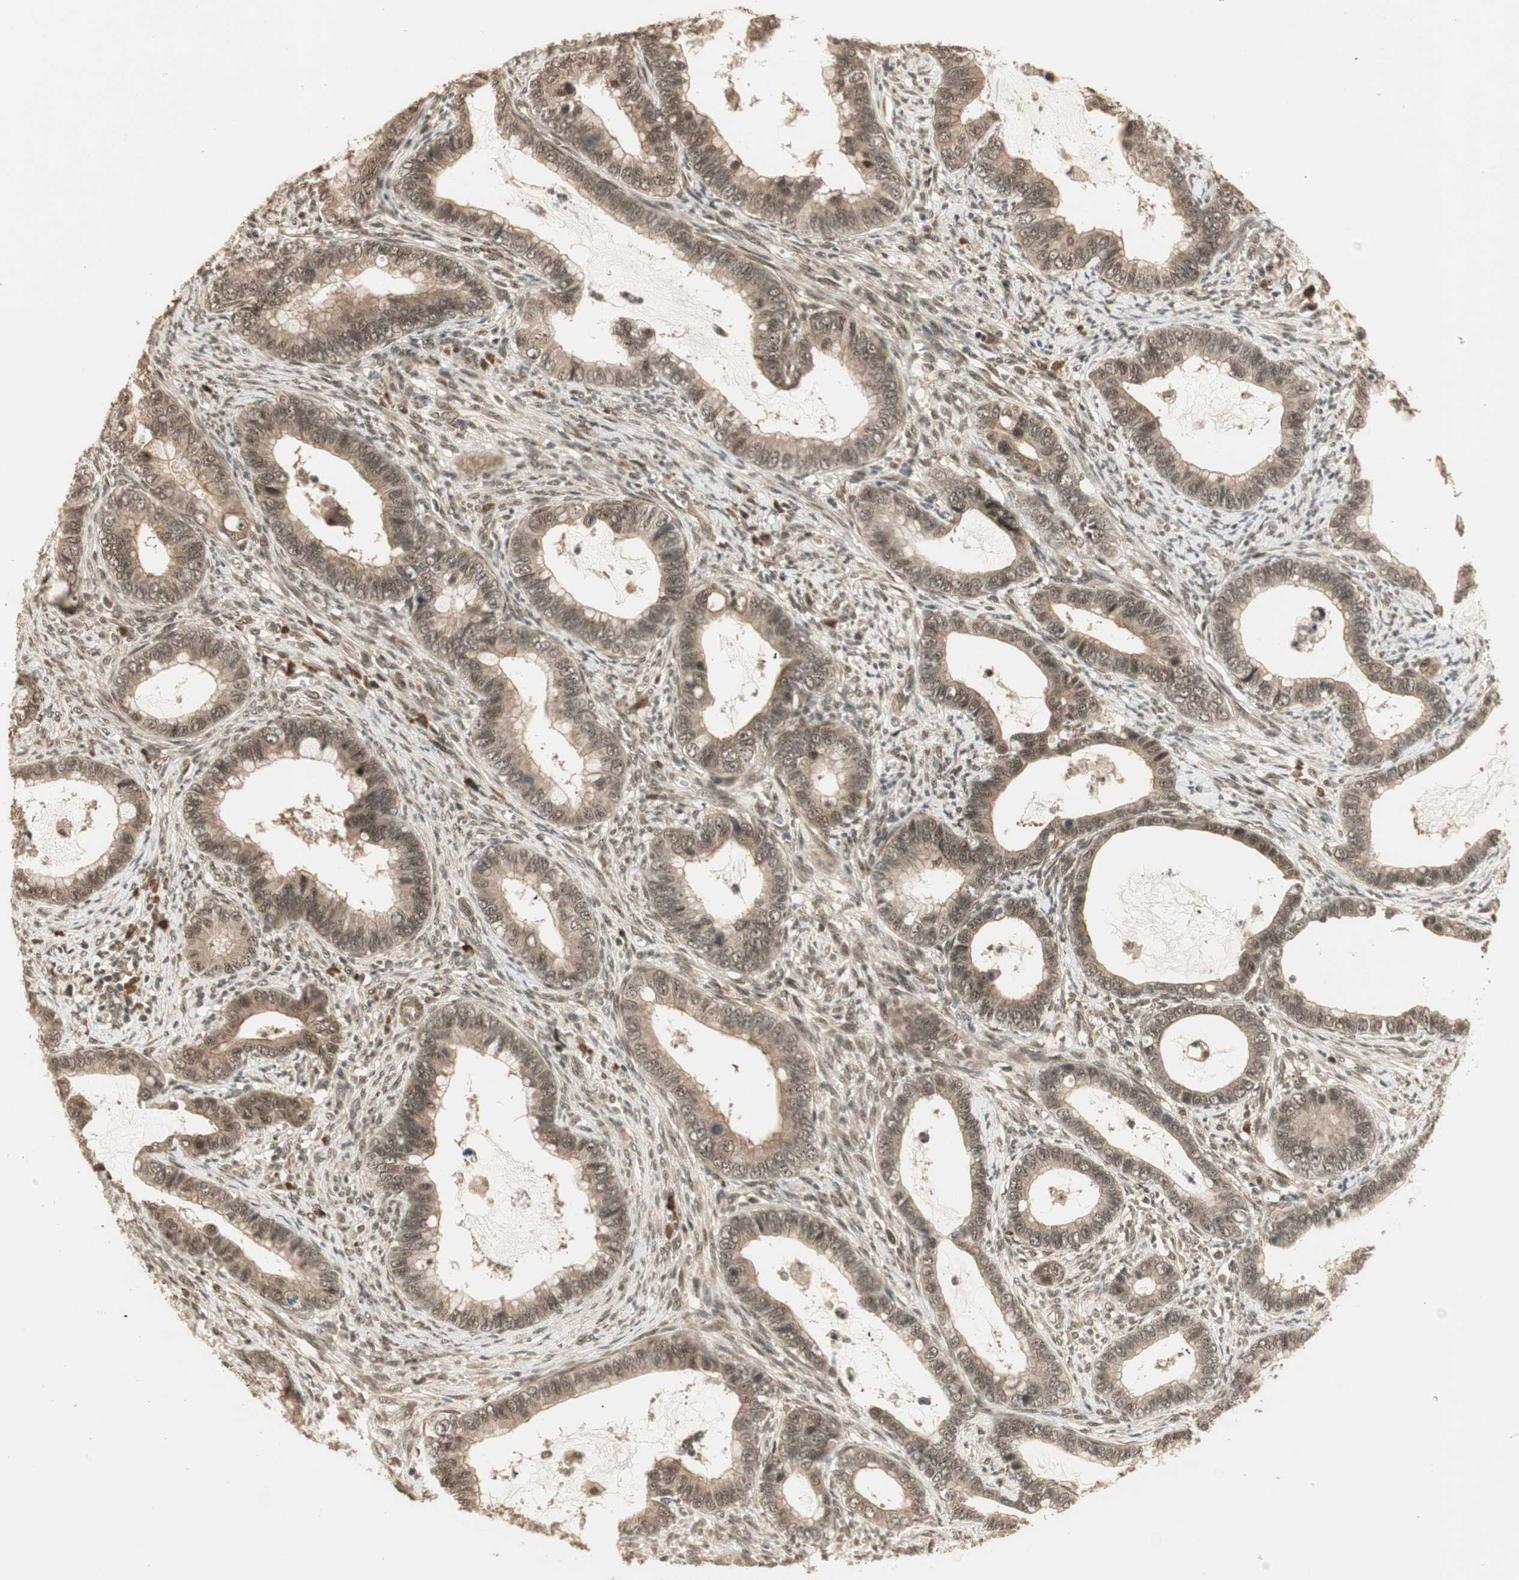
{"staining": {"intensity": "moderate", "quantity": ">75%", "location": "cytoplasmic/membranous,nuclear"}, "tissue": "cervical cancer", "cell_type": "Tumor cells", "image_type": "cancer", "snomed": [{"axis": "morphology", "description": "Adenocarcinoma, NOS"}, {"axis": "topography", "description": "Cervix"}], "caption": "This is a photomicrograph of immunohistochemistry (IHC) staining of adenocarcinoma (cervical), which shows moderate staining in the cytoplasmic/membranous and nuclear of tumor cells.", "gene": "ZSCAN31", "patient": {"sex": "female", "age": 44}}